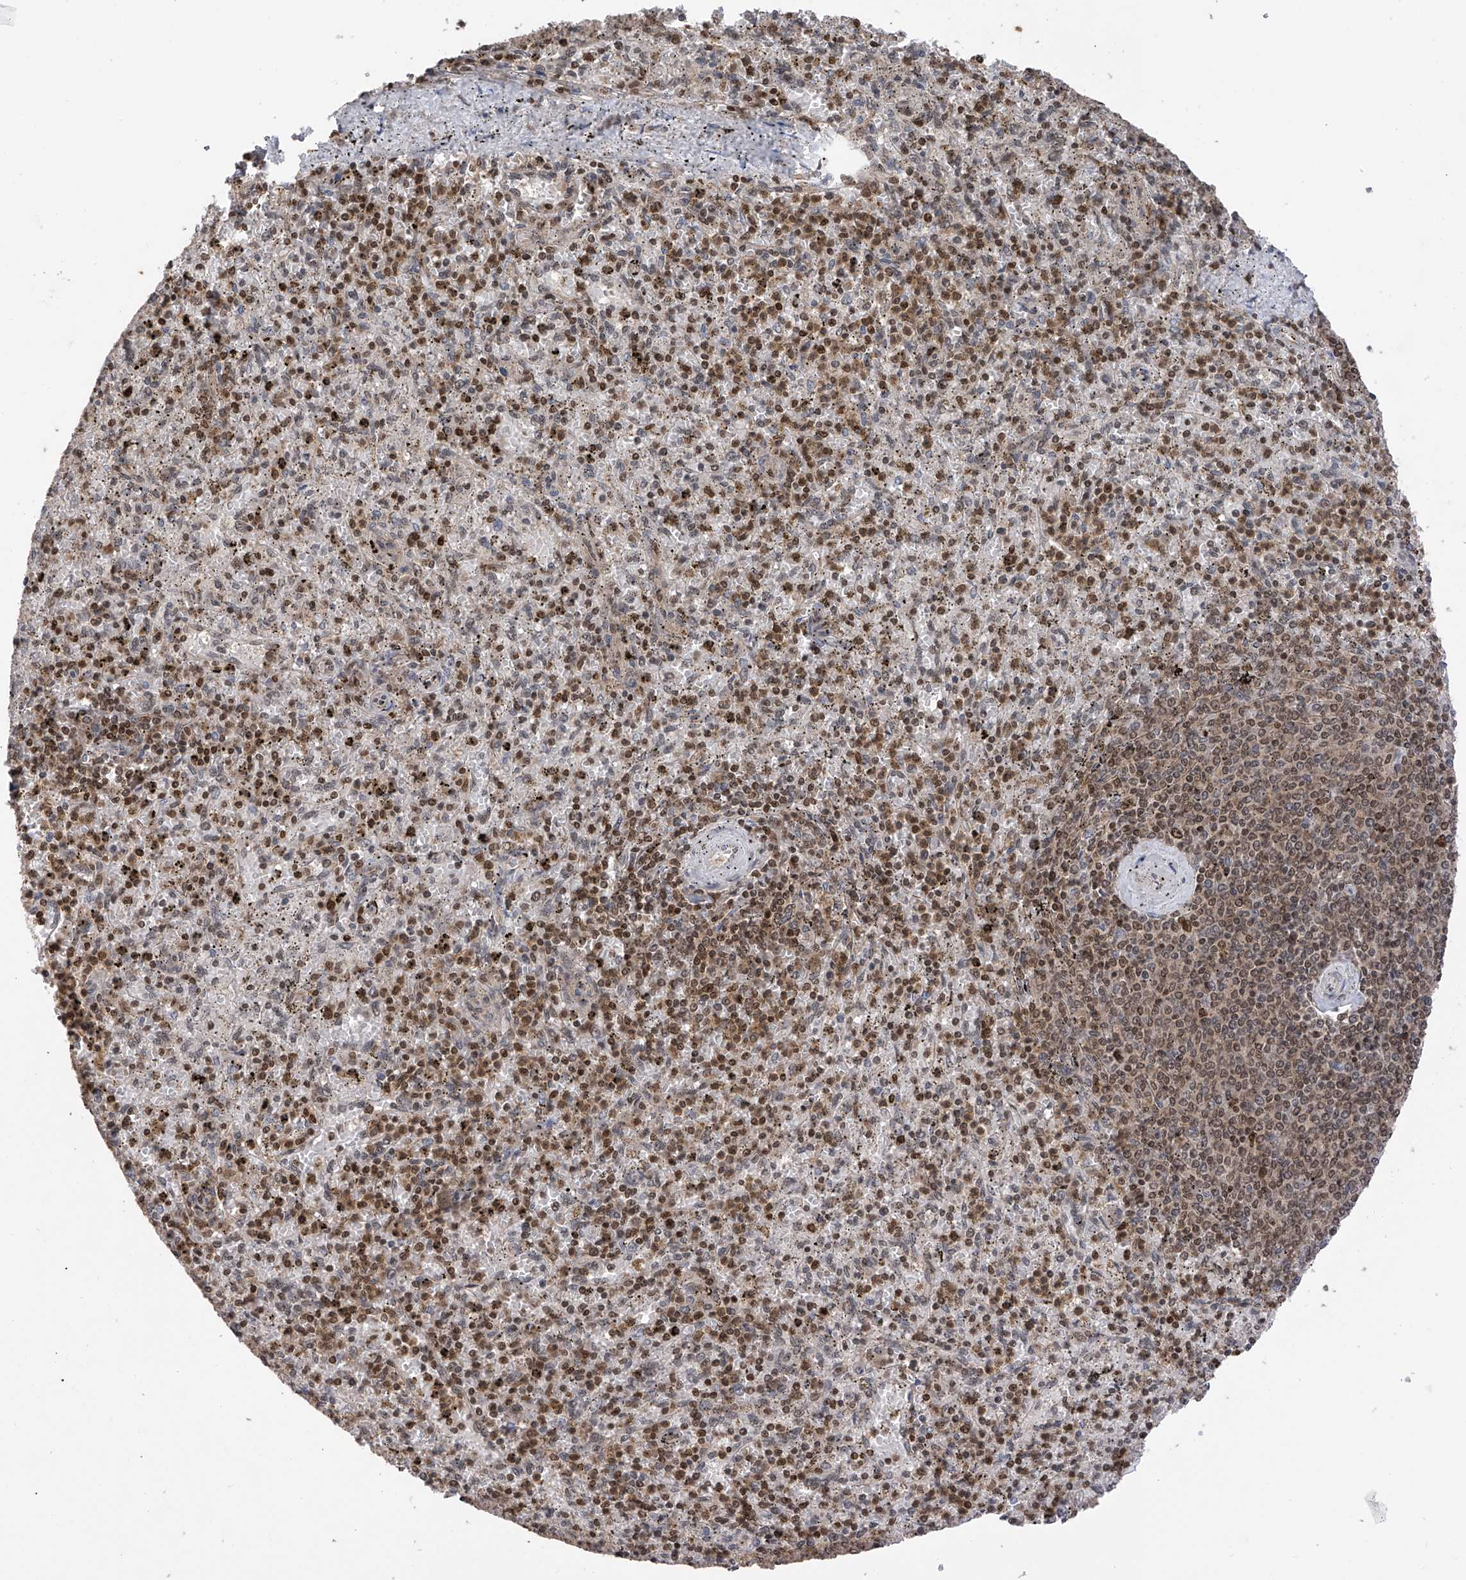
{"staining": {"intensity": "moderate", "quantity": ">75%", "location": "nuclear"}, "tissue": "spleen", "cell_type": "Cells in red pulp", "image_type": "normal", "snomed": [{"axis": "morphology", "description": "Normal tissue, NOS"}, {"axis": "topography", "description": "Spleen"}], "caption": "Protein staining of benign spleen exhibits moderate nuclear expression in about >75% of cells in red pulp.", "gene": "DNAJC9", "patient": {"sex": "male", "age": 72}}